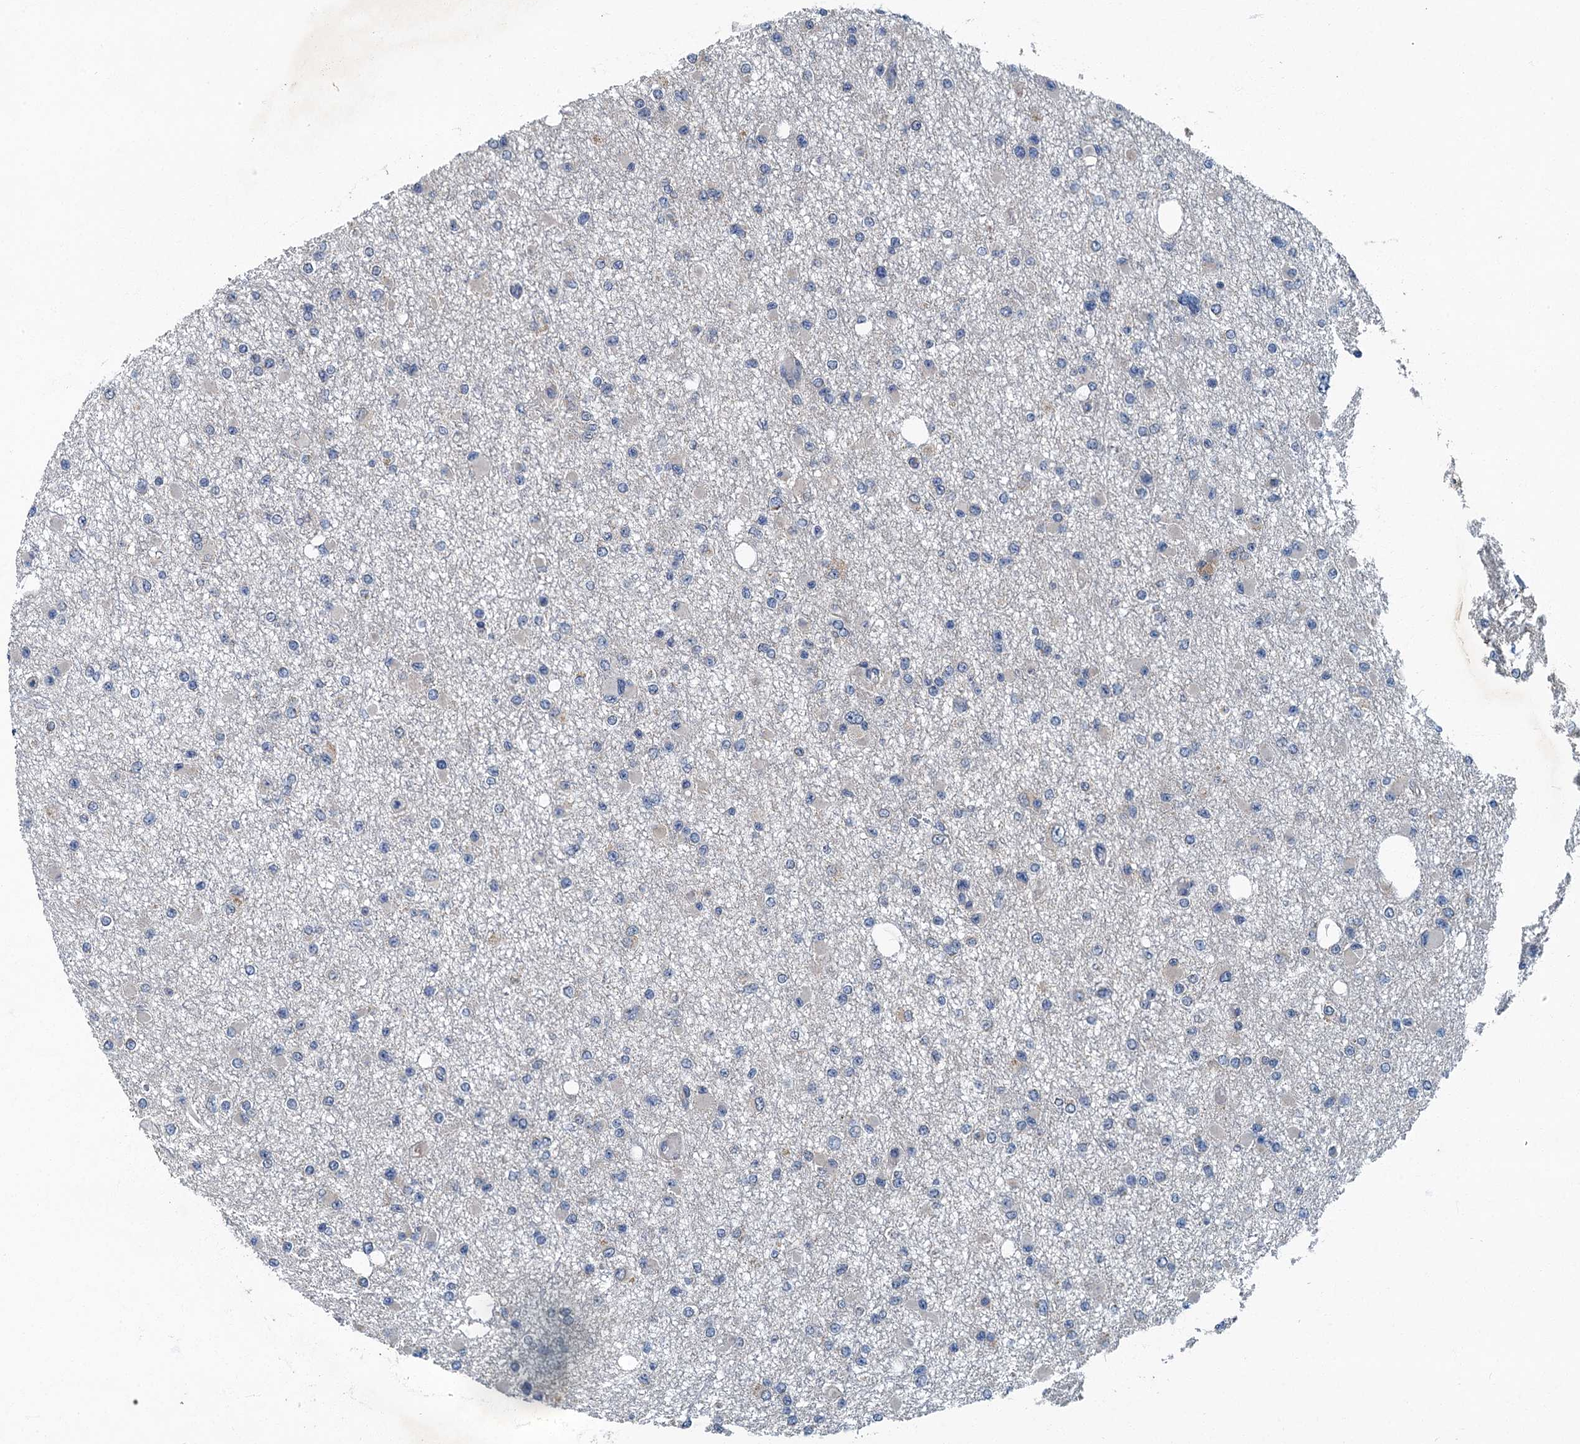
{"staining": {"intensity": "negative", "quantity": "none", "location": "none"}, "tissue": "glioma", "cell_type": "Tumor cells", "image_type": "cancer", "snomed": [{"axis": "morphology", "description": "Glioma, malignant, Low grade"}, {"axis": "topography", "description": "Brain"}], "caption": "Immunohistochemical staining of human glioma demonstrates no significant staining in tumor cells.", "gene": "DDX49", "patient": {"sex": "female", "age": 22}}